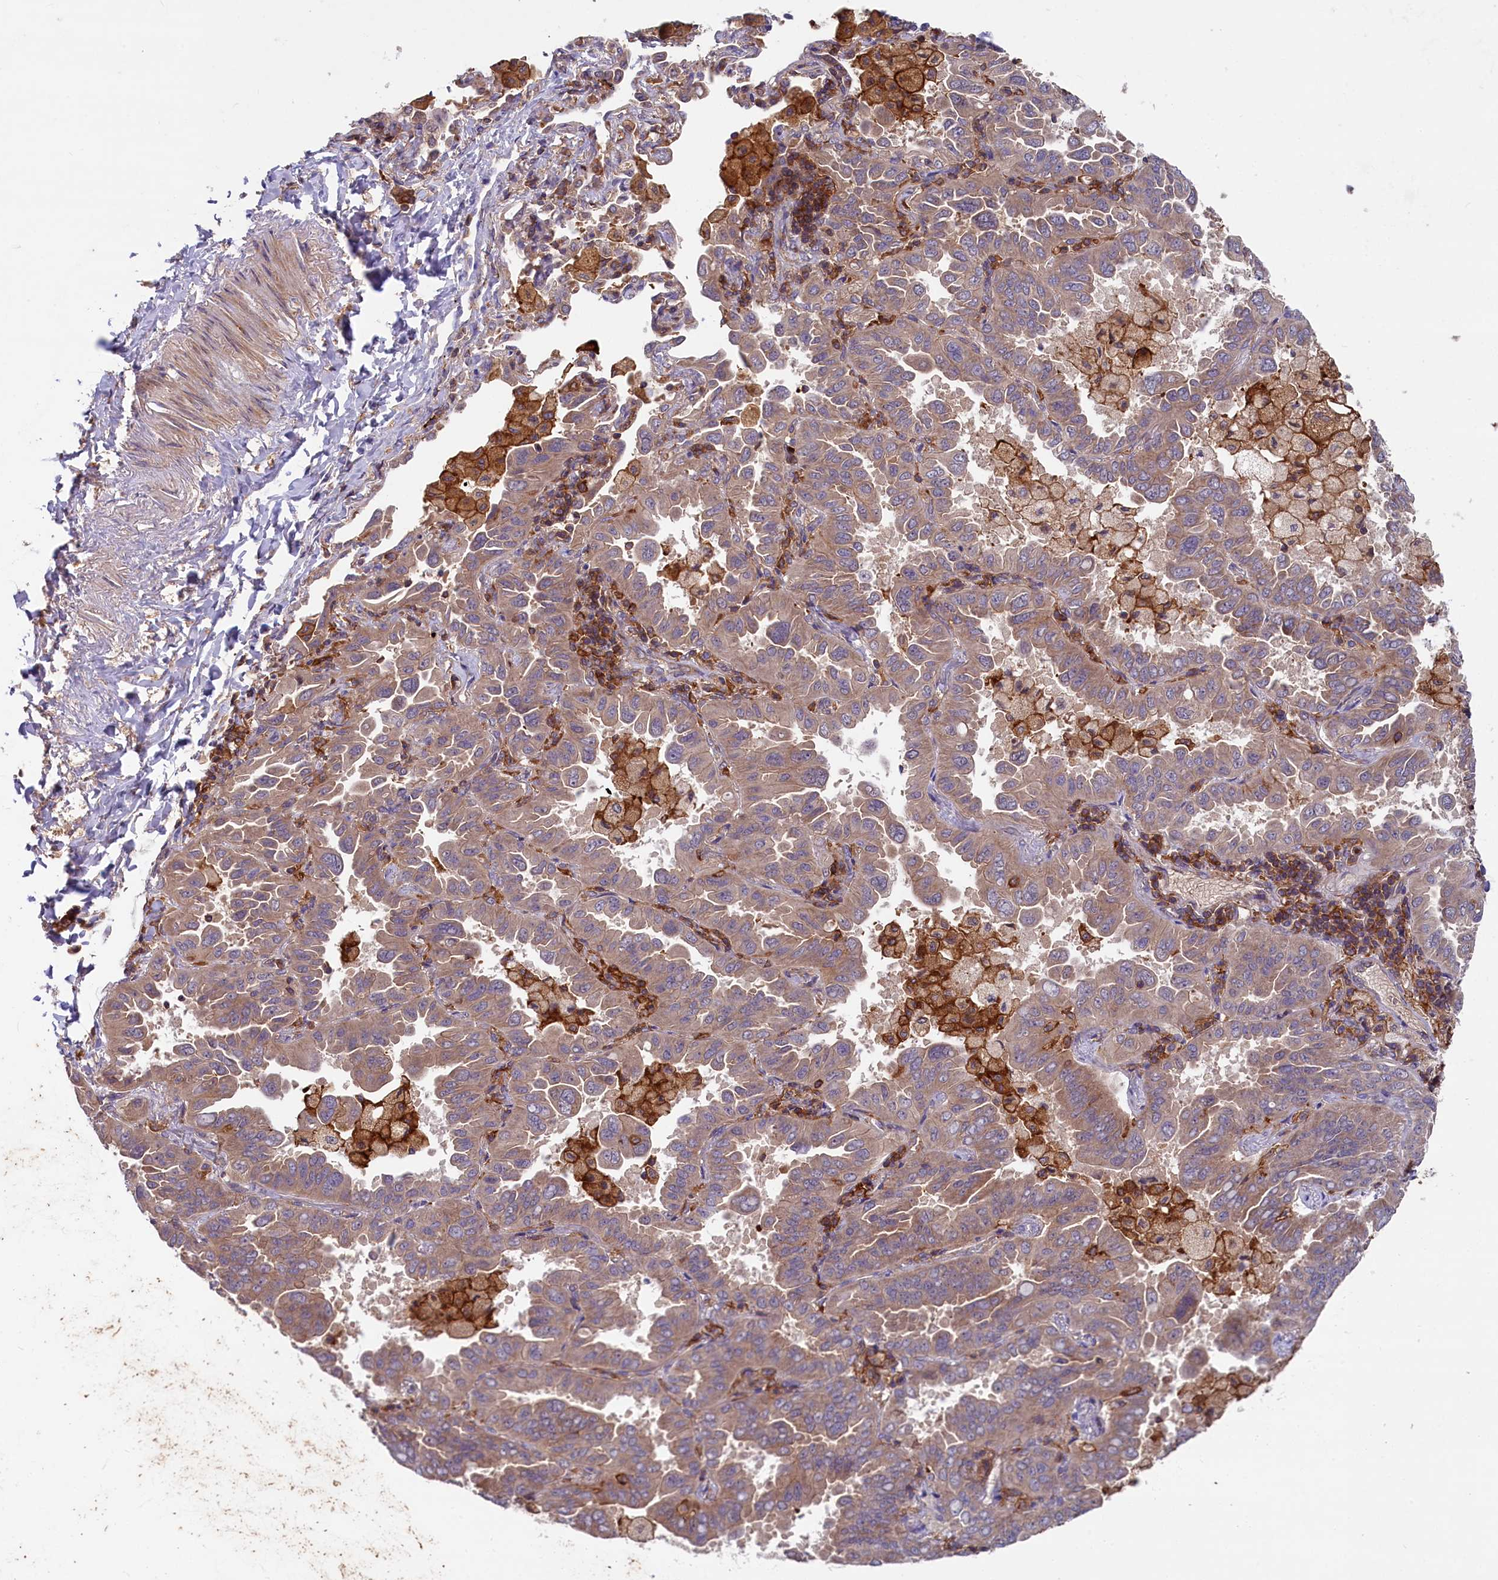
{"staining": {"intensity": "weak", "quantity": ">75%", "location": "cytoplasmic/membranous"}, "tissue": "lung cancer", "cell_type": "Tumor cells", "image_type": "cancer", "snomed": [{"axis": "morphology", "description": "Adenocarcinoma, NOS"}, {"axis": "topography", "description": "Lung"}], "caption": "Weak cytoplasmic/membranous protein staining is present in about >75% of tumor cells in lung cancer (adenocarcinoma).", "gene": "MYO9B", "patient": {"sex": "male", "age": 64}}